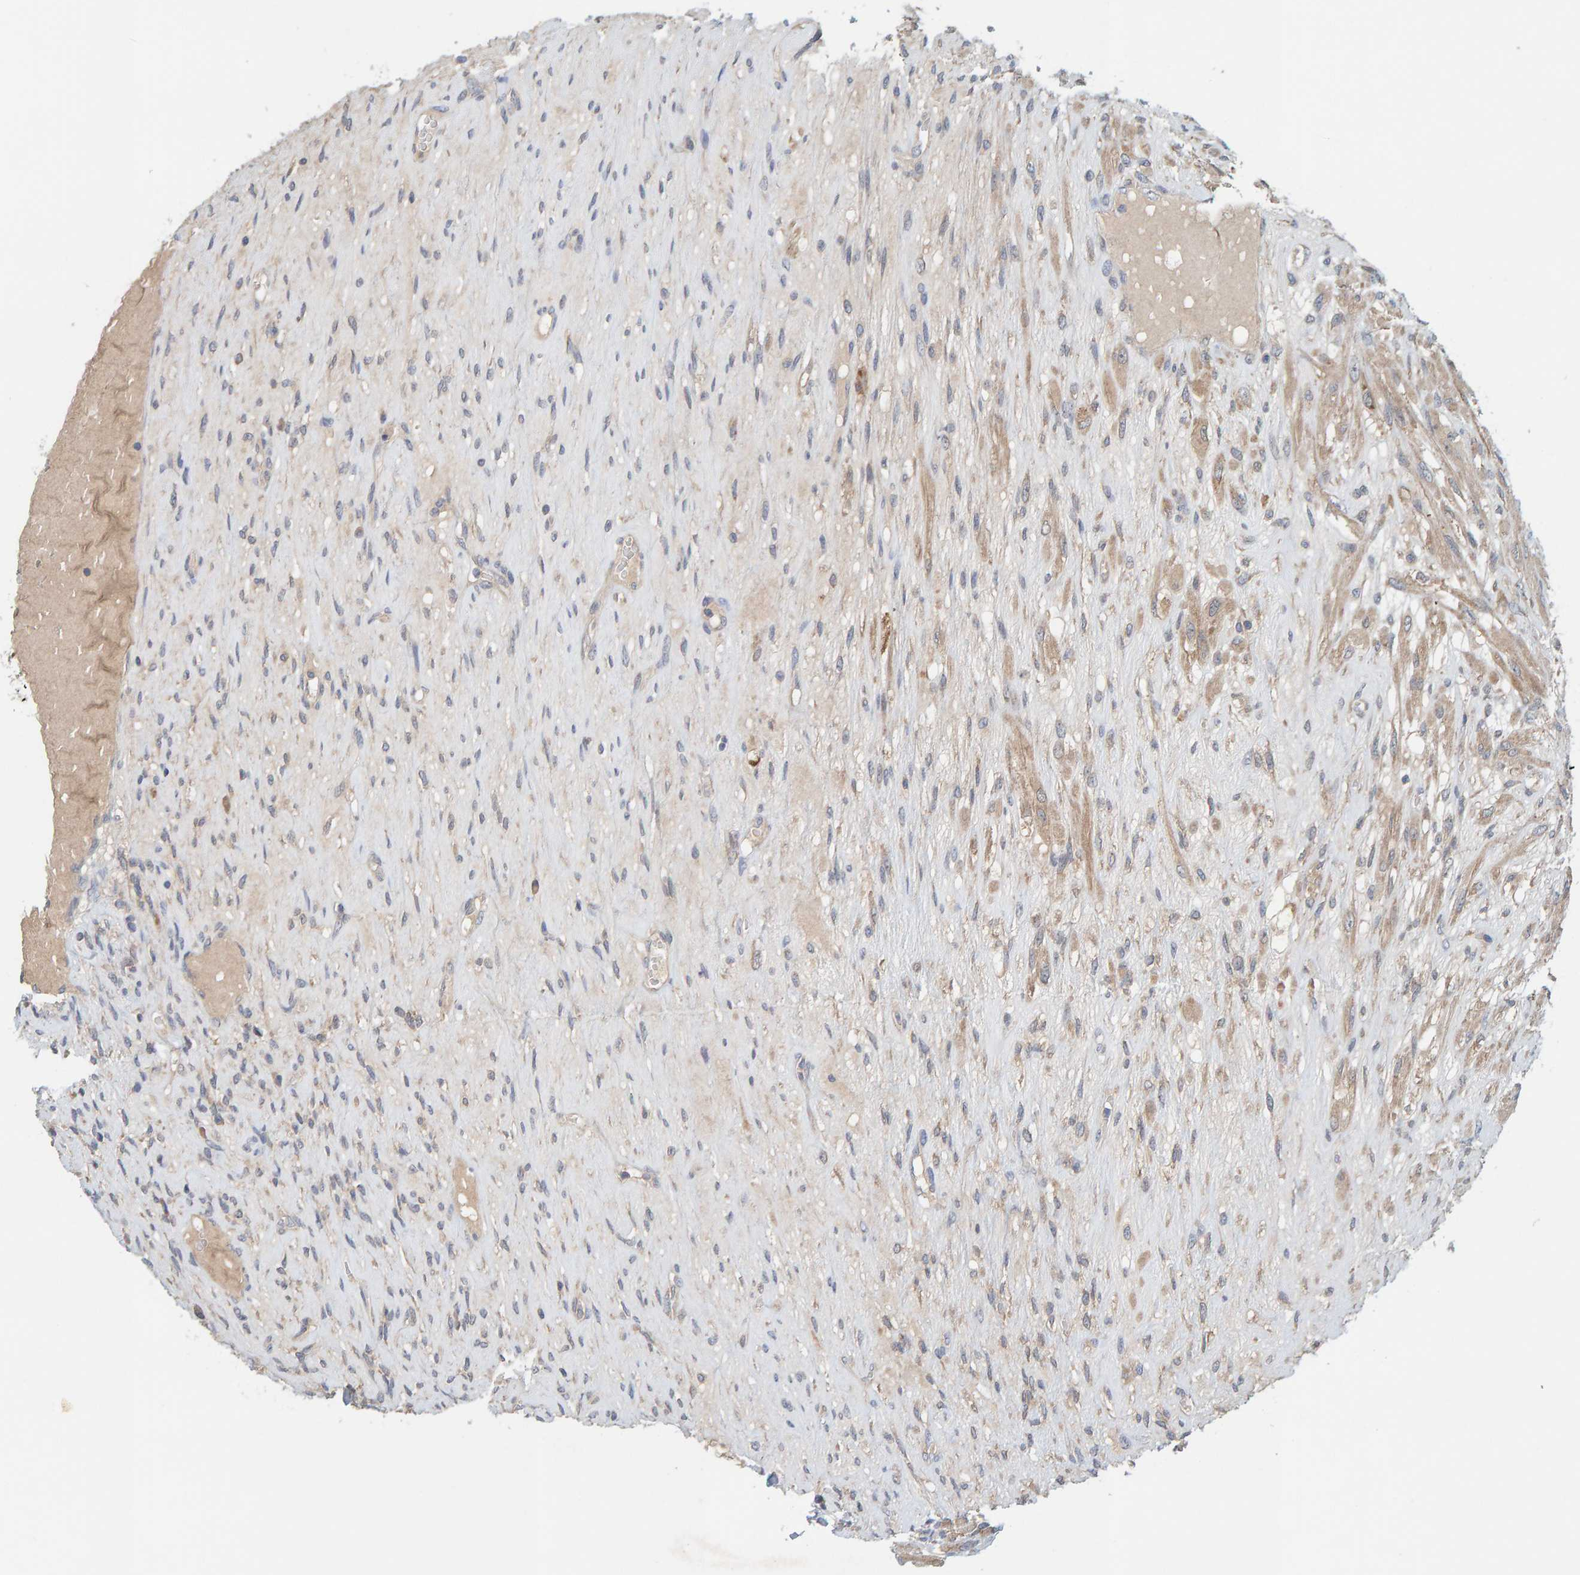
{"staining": {"intensity": "weak", "quantity": ">75%", "location": "cytoplasmic/membranous"}, "tissue": "testis cancer", "cell_type": "Tumor cells", "image_type": "cancer", "snomed": [{"axis": "morphology", "description": "Seminoma, NOS"}, {"axis": "topography", "description": "Testis"}], "caption": "IHC (DAB) staining of human testis cancer exhibits weak cytoplasmic/membranous protein staining in about >75% of tumor cells.", "gene": "TATDN1", "patient": {"sex": "male", "age": 28}}